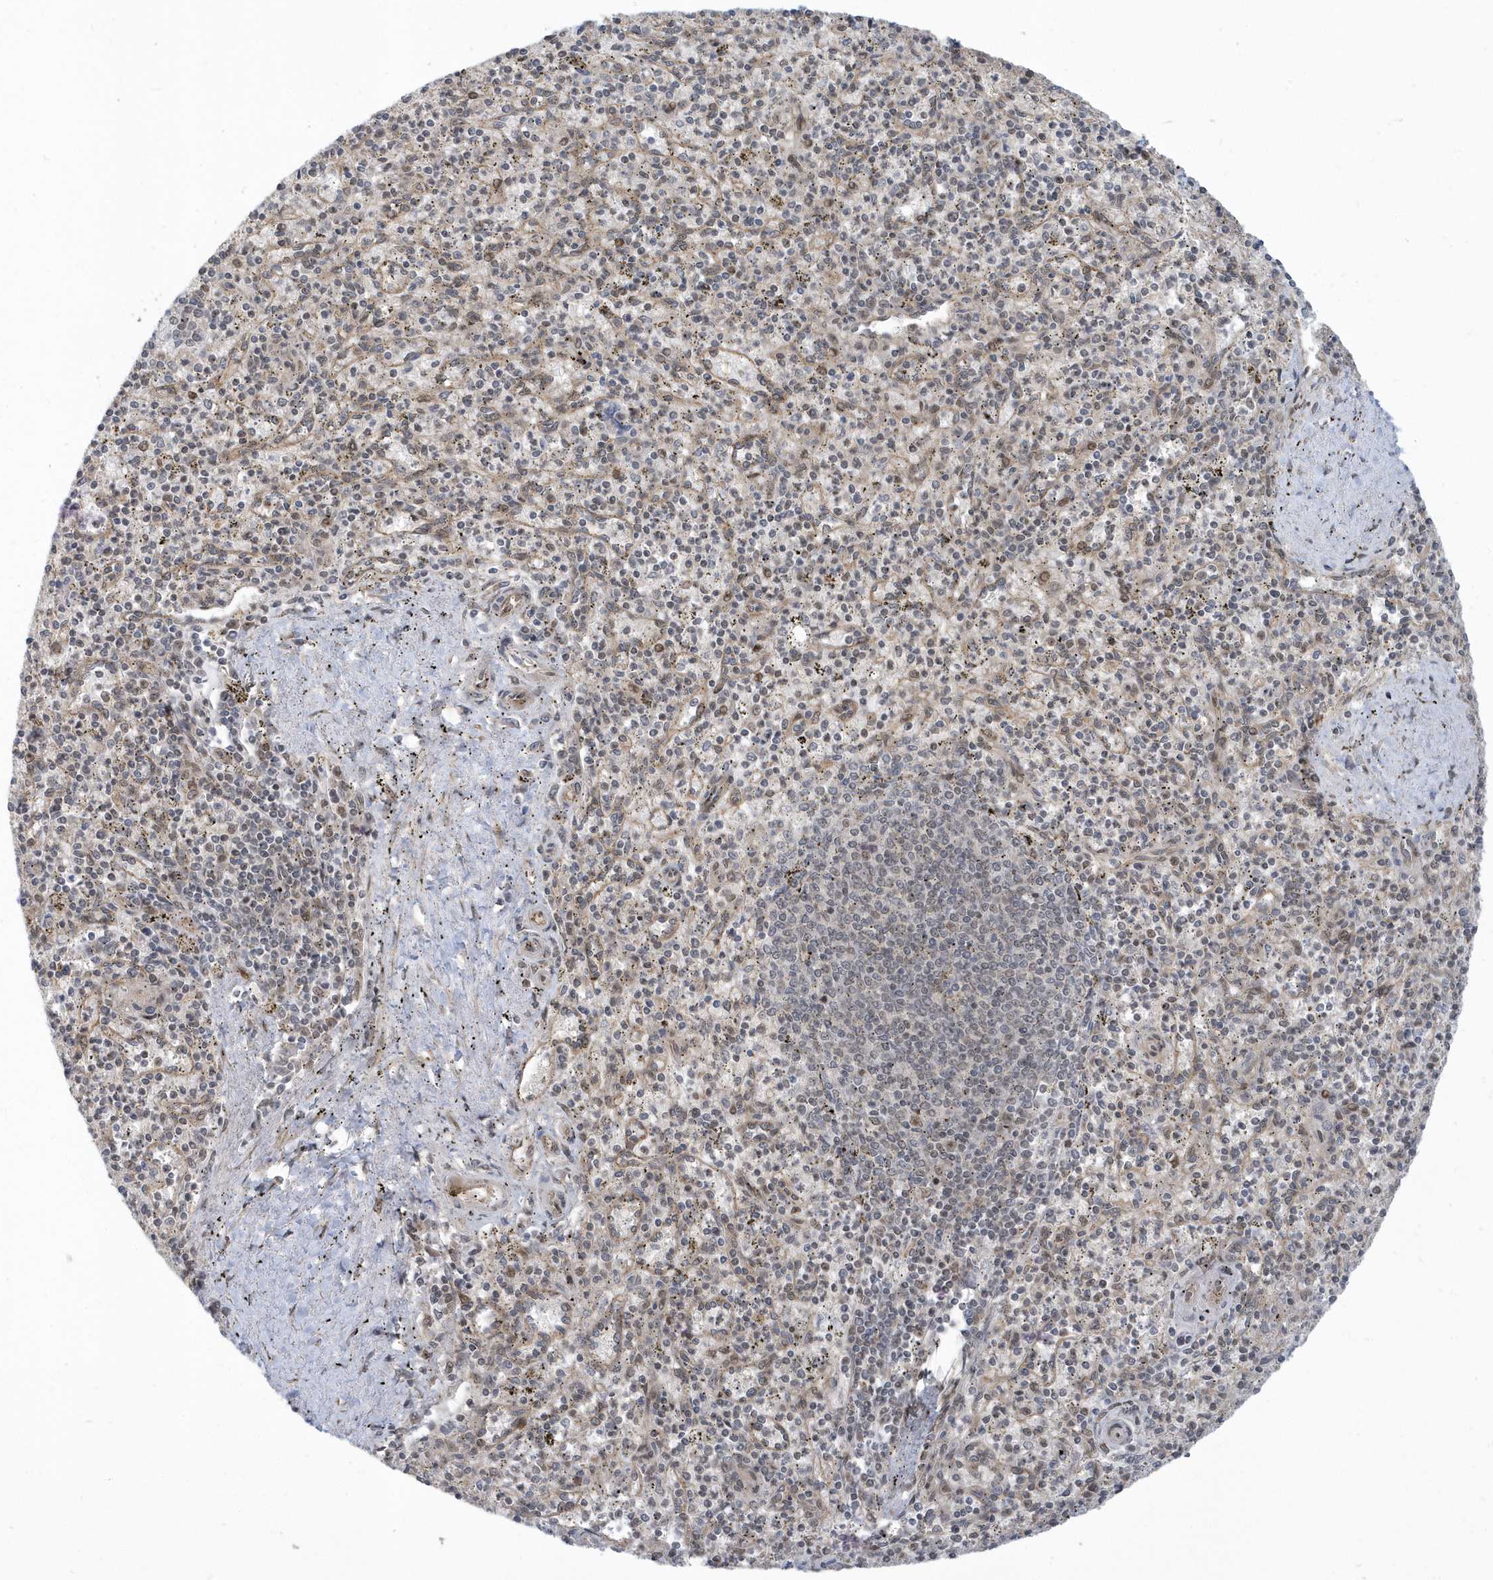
{"staining": {"intensity": "negative", "quantity": "none", "location": "none"}, "tissue": "spleen", "cell_type": "Cells in red pulp", "image_type": "normal", "snomed": [{"axis": "morphology", "description": "Normal tissue, NOS"}, {"axis": "topography", "description": "Spleen"}], "caption": "Human spleen stained for a protein using immunohistochemistry demonstrates no staining in cells in red pulp.", "gene": "USP53", "patient": {"sex": "male", "age": 72}}